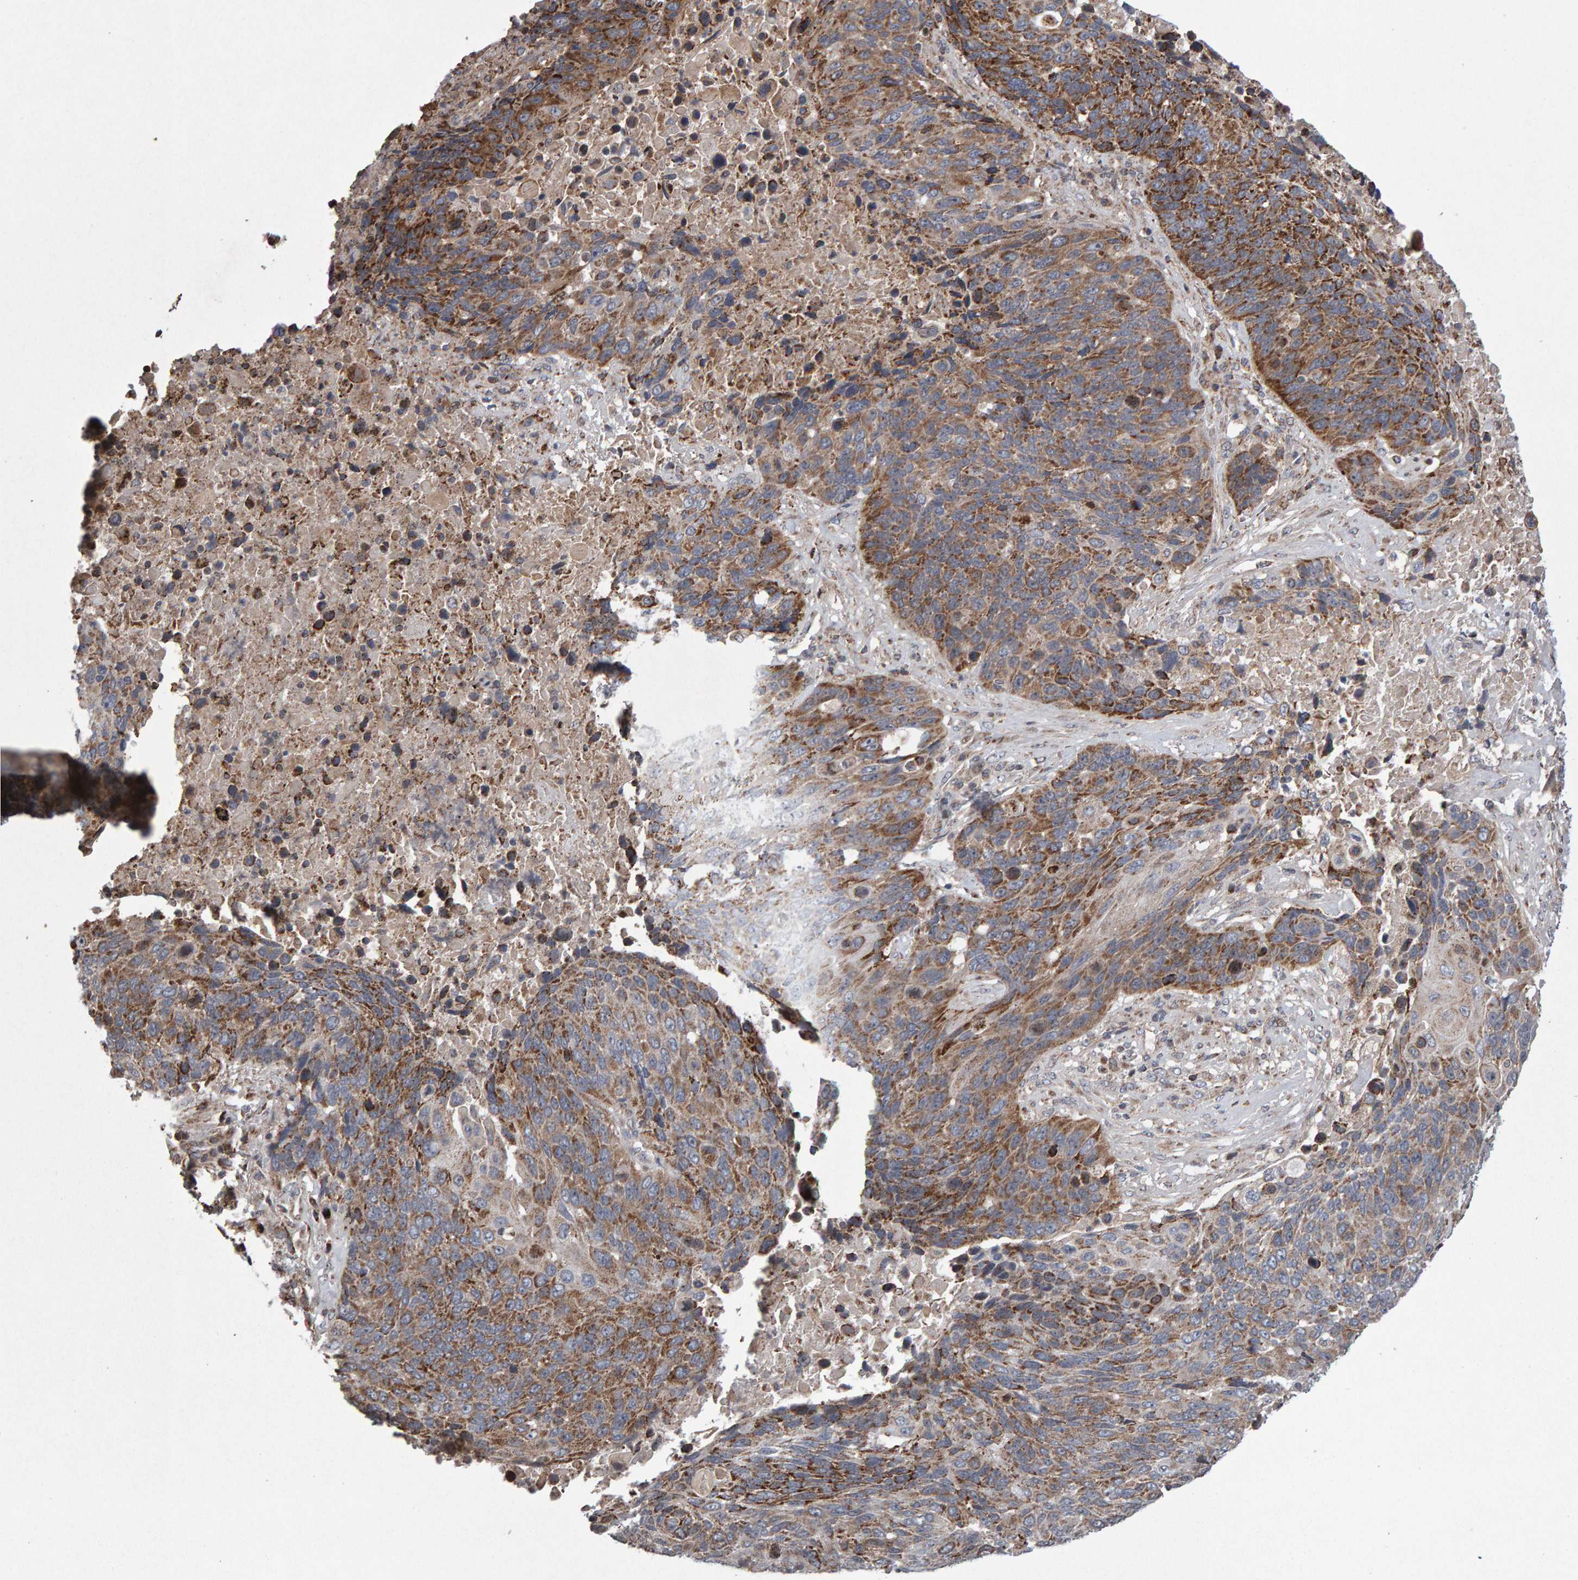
{"staining": {"intensity": "moderate", "quantity": ">75%", "location": "cytoplasmic/membranous"}, "tissue": "lung cancer", "cell_type": "Tumor cells", "image_type": "cancer", "snomed": [{"axis": "morphology", "description": "Squamous cell carcinoma, NOS"}, {"axis": "topography", "description": "Lung"}], "caption": "High-power microscopy captured an immunohistochemistry (IHC) histopathology image of lung cancer, revealing moderate cytoplasmic/membranous positivity in approximately >75% of tumor cells. Ihc stains the protein in brown and the nuclei are stained blue.", "gene": "PECR", "patient": {"sex": "male", "age": 66}}